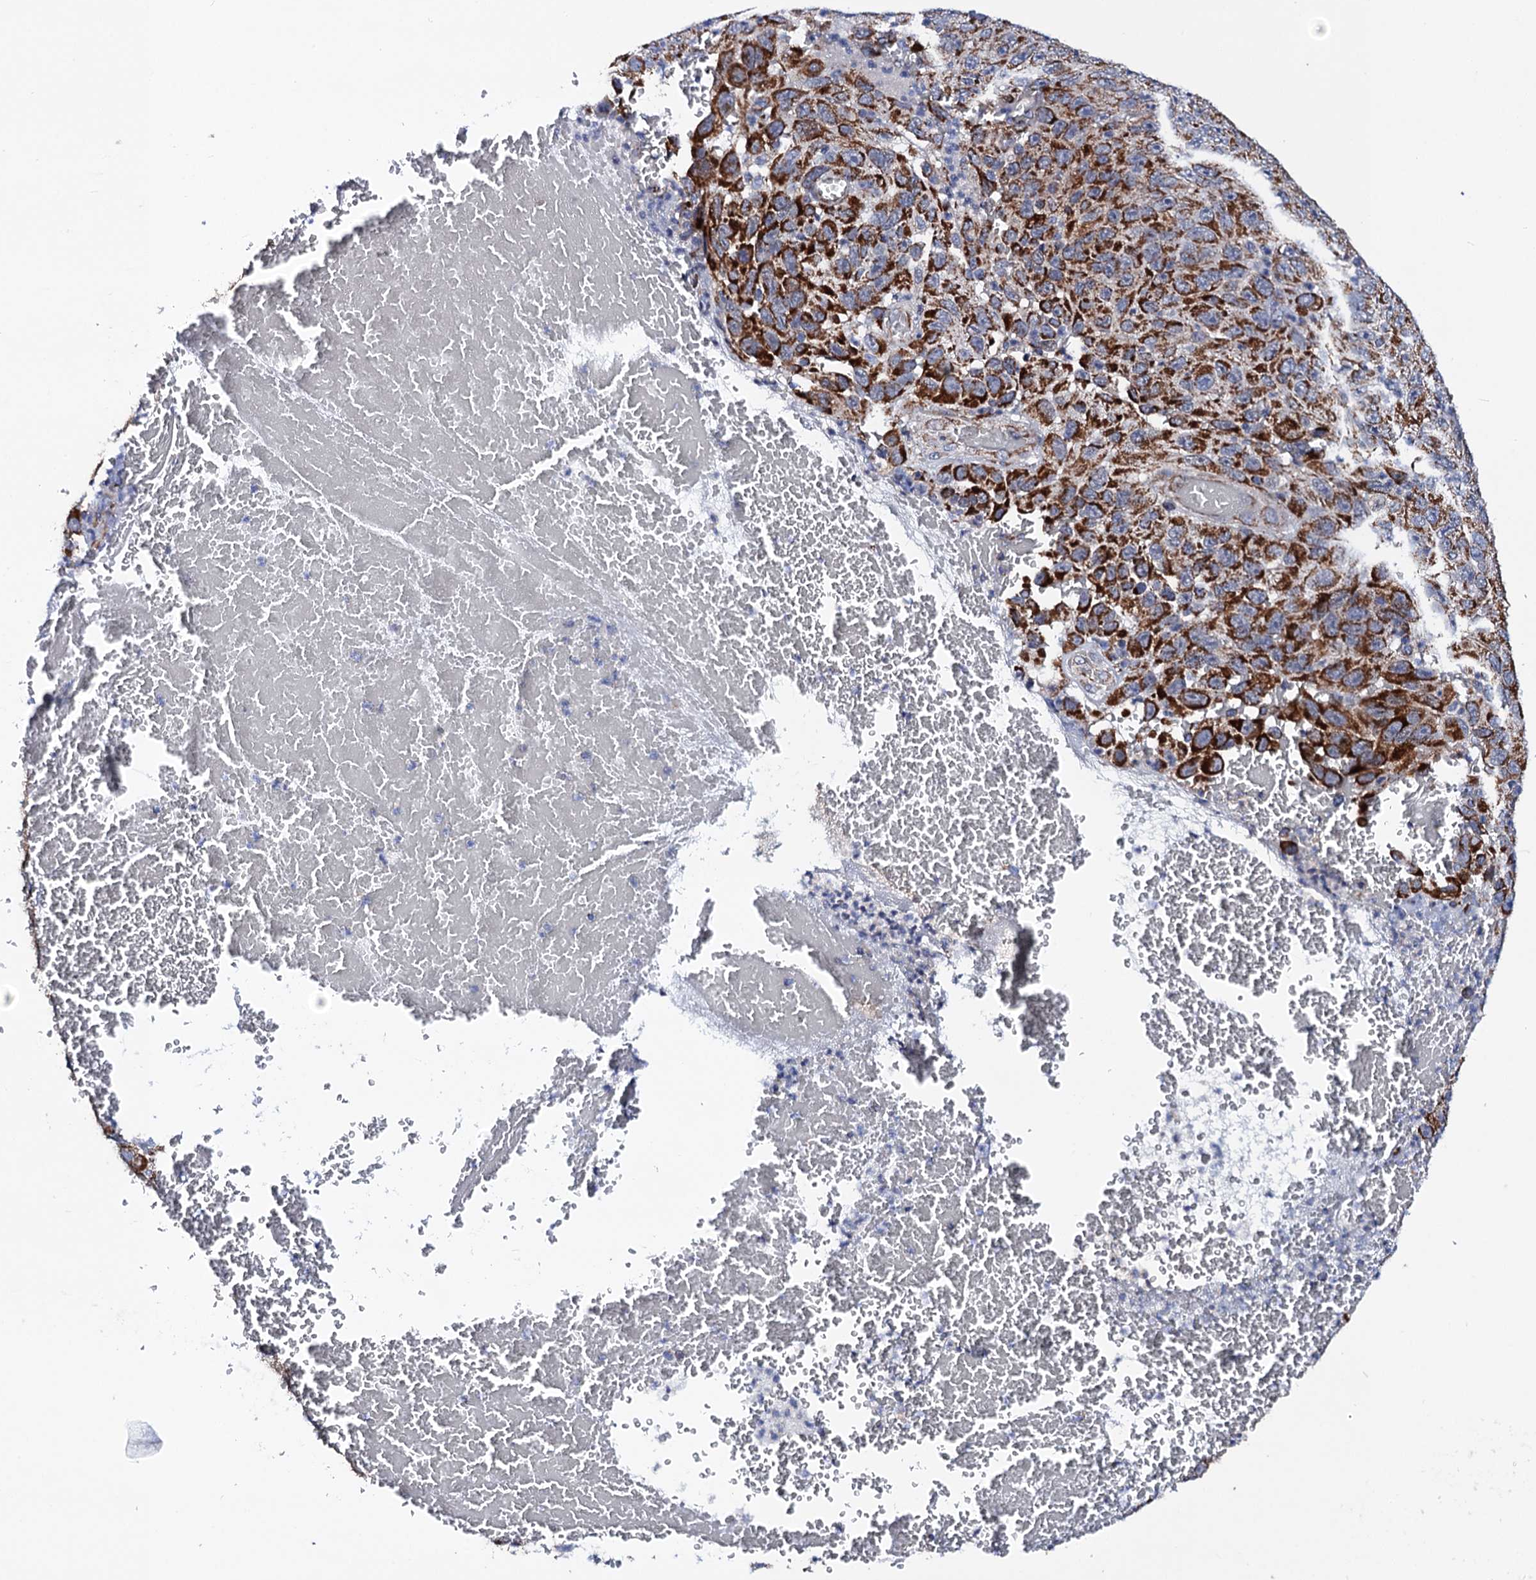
{"staining": {"intensity": "strong", "quantity": ">75%", "location": "cytoplasmic/membranous"}, "tissue": "melanoma", "cell_type": "Tumor cells", "image_type": "cancer", "snomed": [{"axis": "morphology", "description": "Normal tissue, NOS"}, {"axis": "morphology", "description": "Malignant melanoma, NOS"}, {"axis": "topography", "description": "Skin"}], "caption": "IHC (DAB (3,3'-diaminobenzidine)) staining of malignant melanoma reveals strong cytoplasmic/membranous protein expression in approximately >75% of tumor cells.", "gene": "PTCD3", "patient": {"sex": "female", "age": 96}}